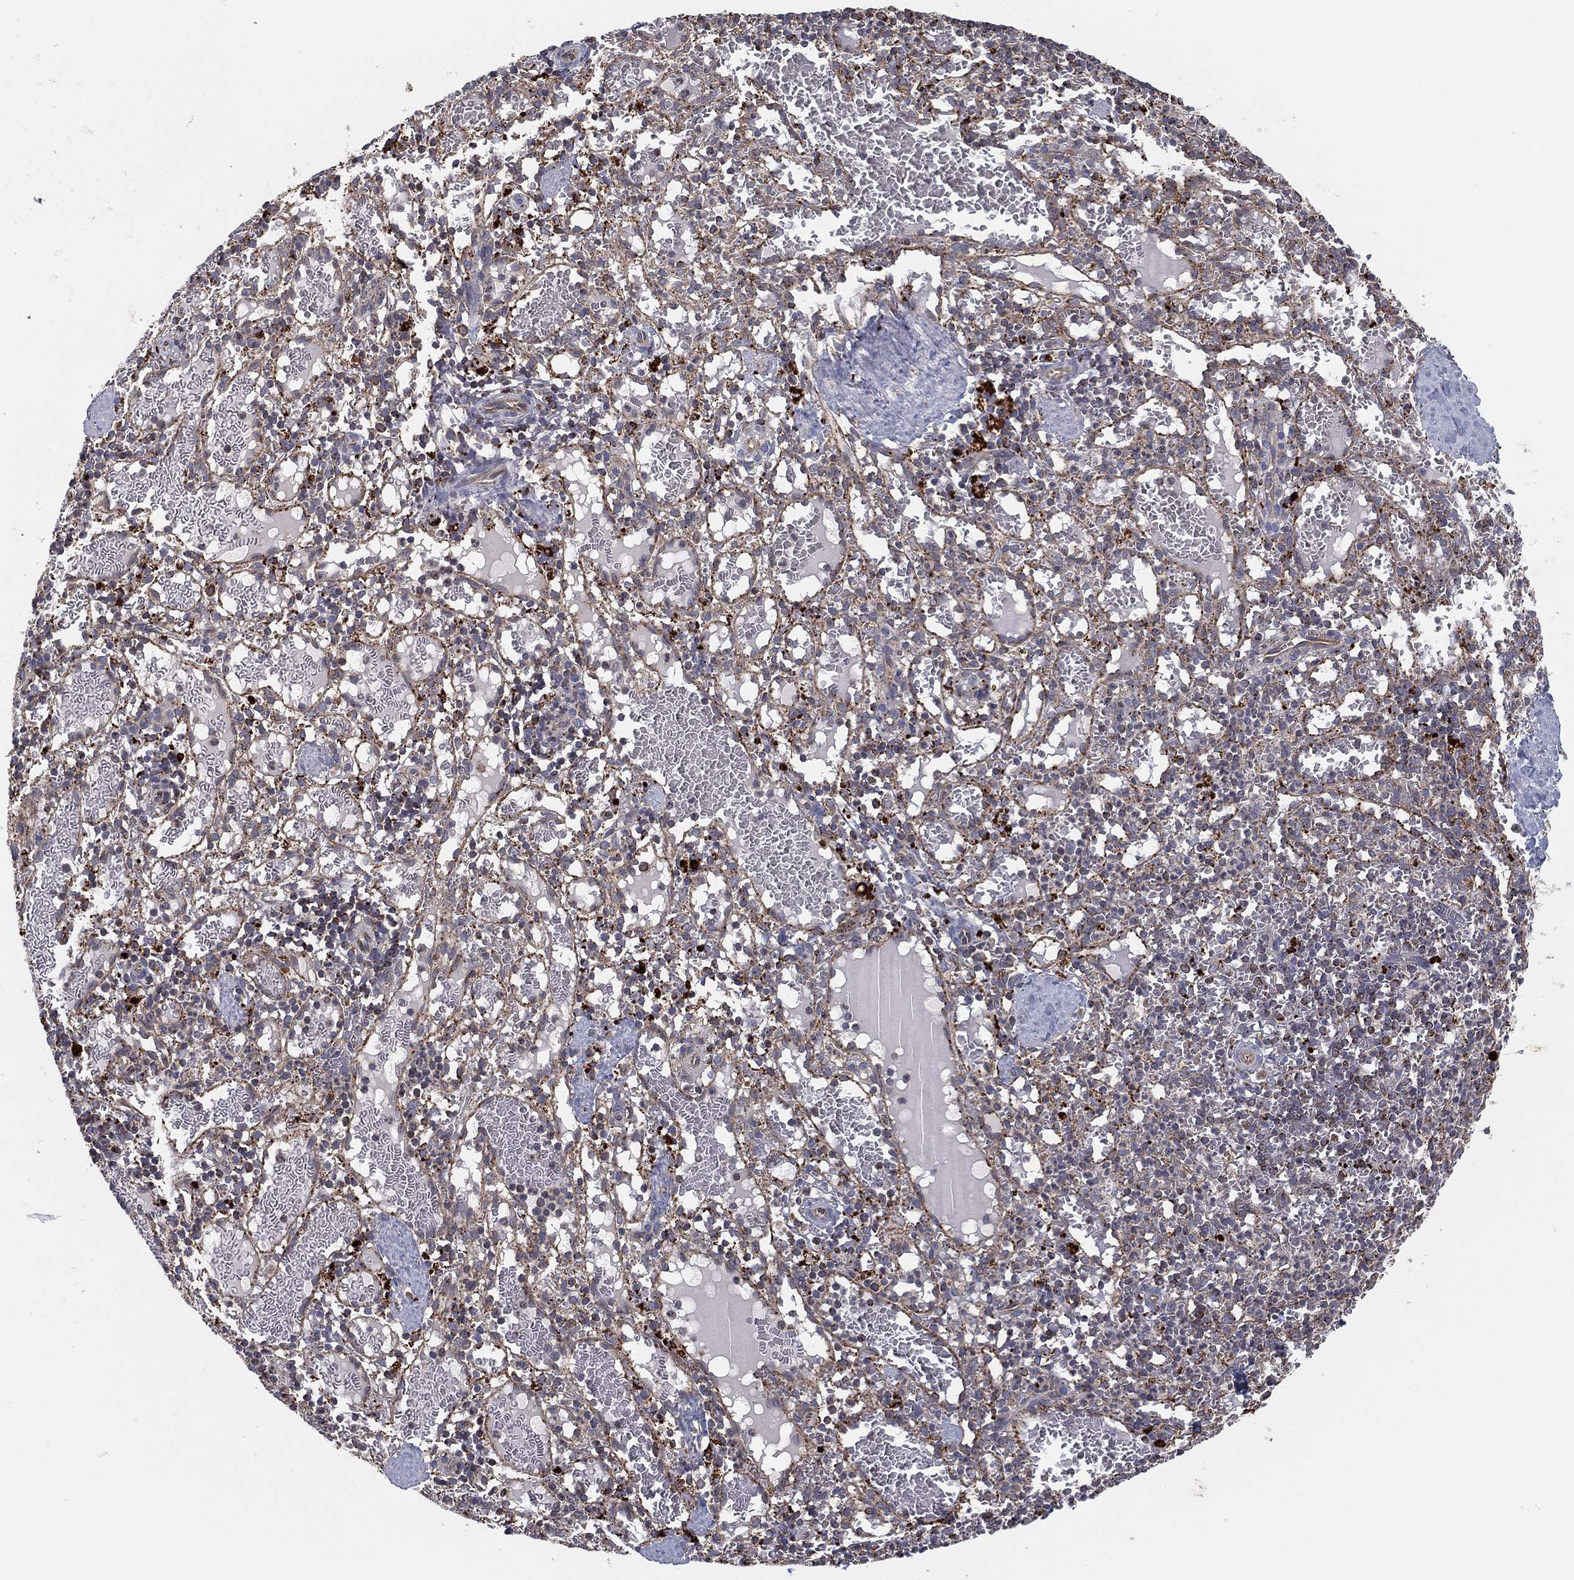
{"staining": {"intensity": "weak", "quantity": ">75%", "location": "cytoplasmic/membranous"}, "tissue": "spleen", "cell_type": "Cells in red pulp", "image_type": "normal", "snomed": [{"axis": "morphology", "description": "Normal tissue, NOS"}, {"axis": "topography", "description": "Spleen"}], "caption": "The photomicrograph displays staining of unremarkable spleen, revealing weak cytoplasmic/membranous protein positivity (brown color) within cells in red pulp.", "gene": "CYB5B", "patient": {"sex": "male", "age": 11}}